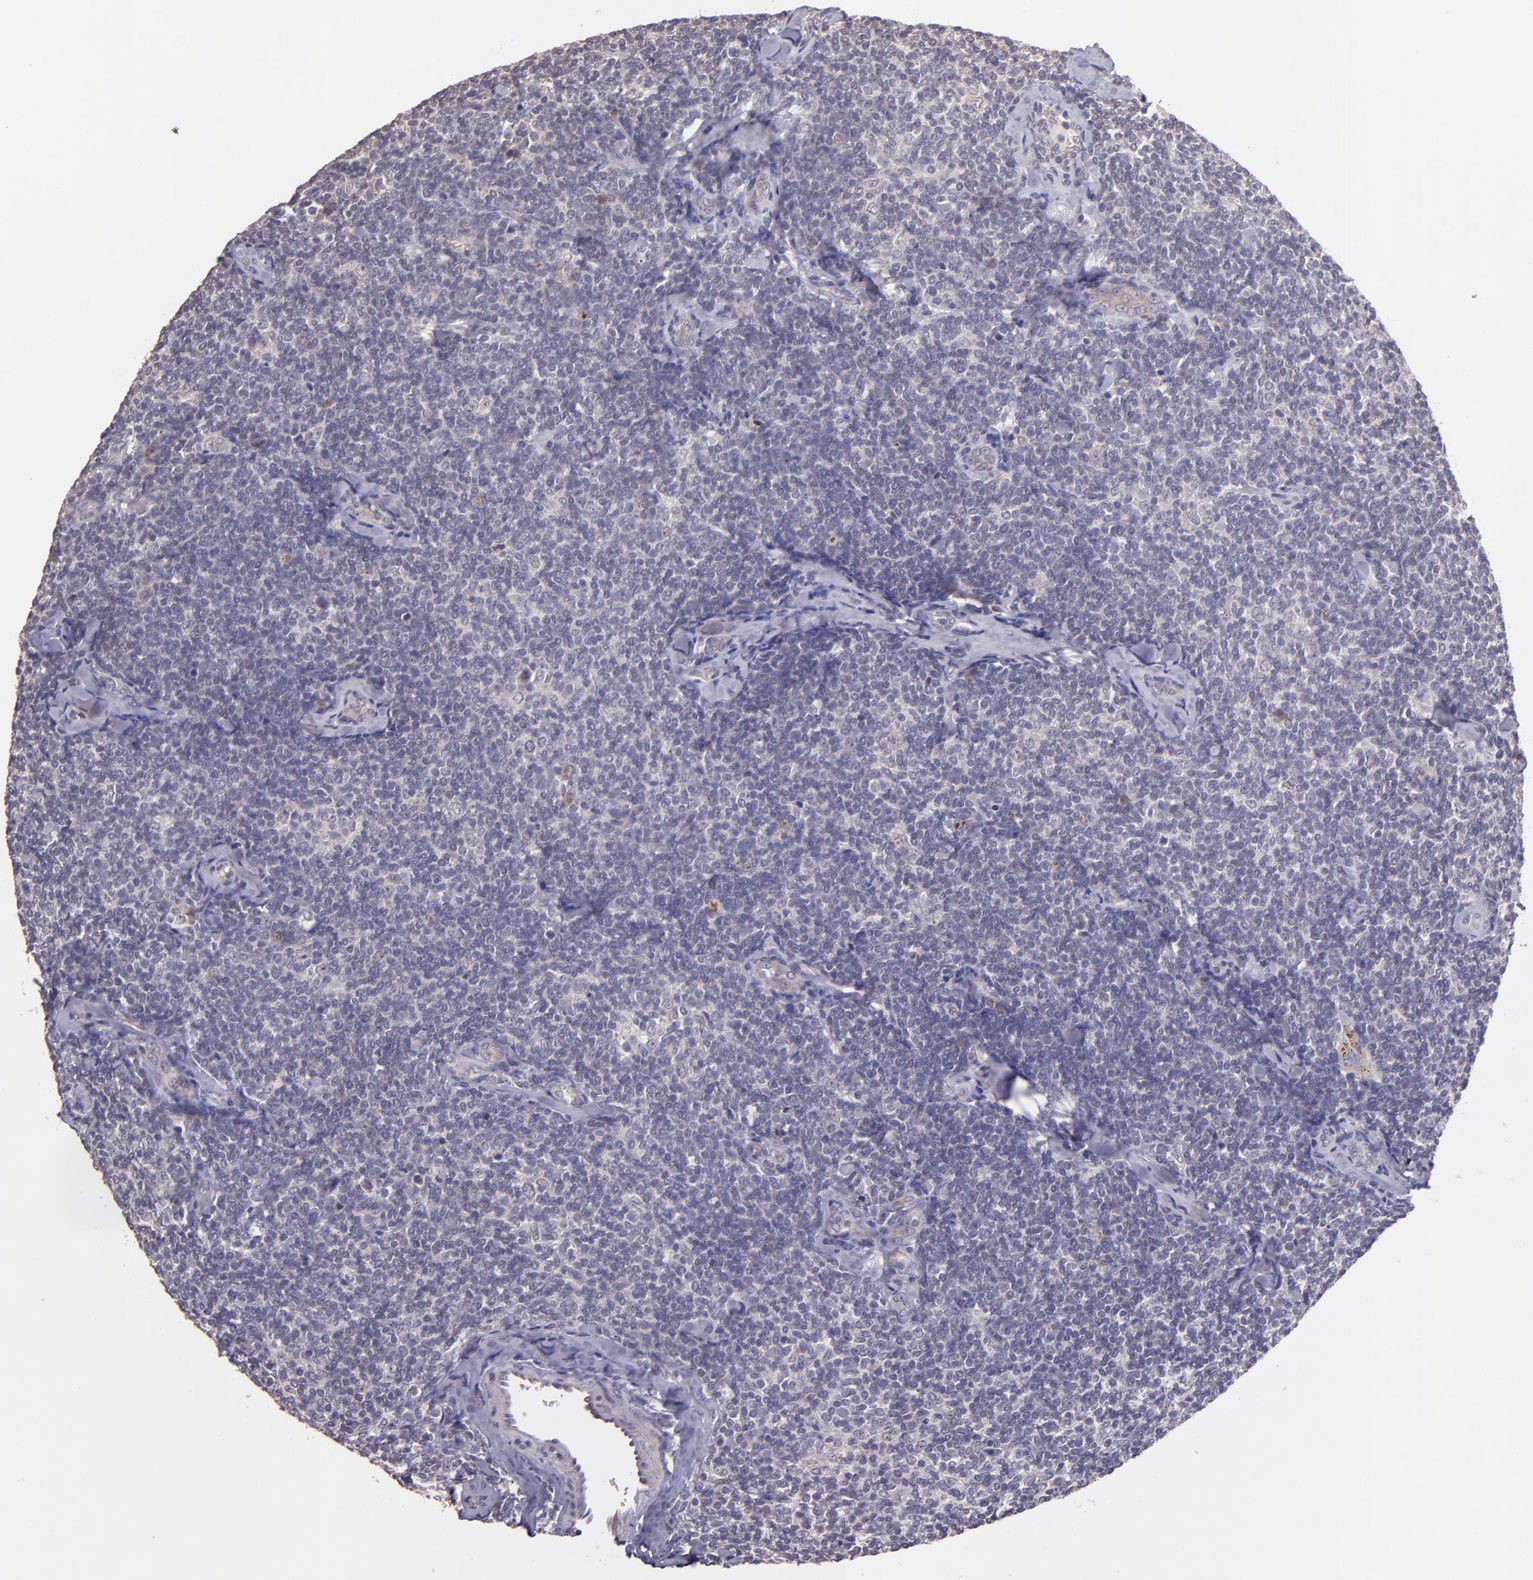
{"staining": {"intensity": "weak", "quantity": "<25%", "location": "cytoplasmic/membranous"}, "tissue": "lymphoma", "cell_type": "Tumor cells", "image_type": "cancer", "snomed": [{"axis": "morphology", "description": "Malignant lymphoma, non-Hodgkin's type, Low grade"}, {"axis": "topography", "description": "Lymph node"}], "caption": "Tumor cells show no significant protein expression in malignant lymphoma, non-Hodgkin's type (low-grade).", "gene": "TAF7L", "patient": {"sex": "female", "age": 56}}